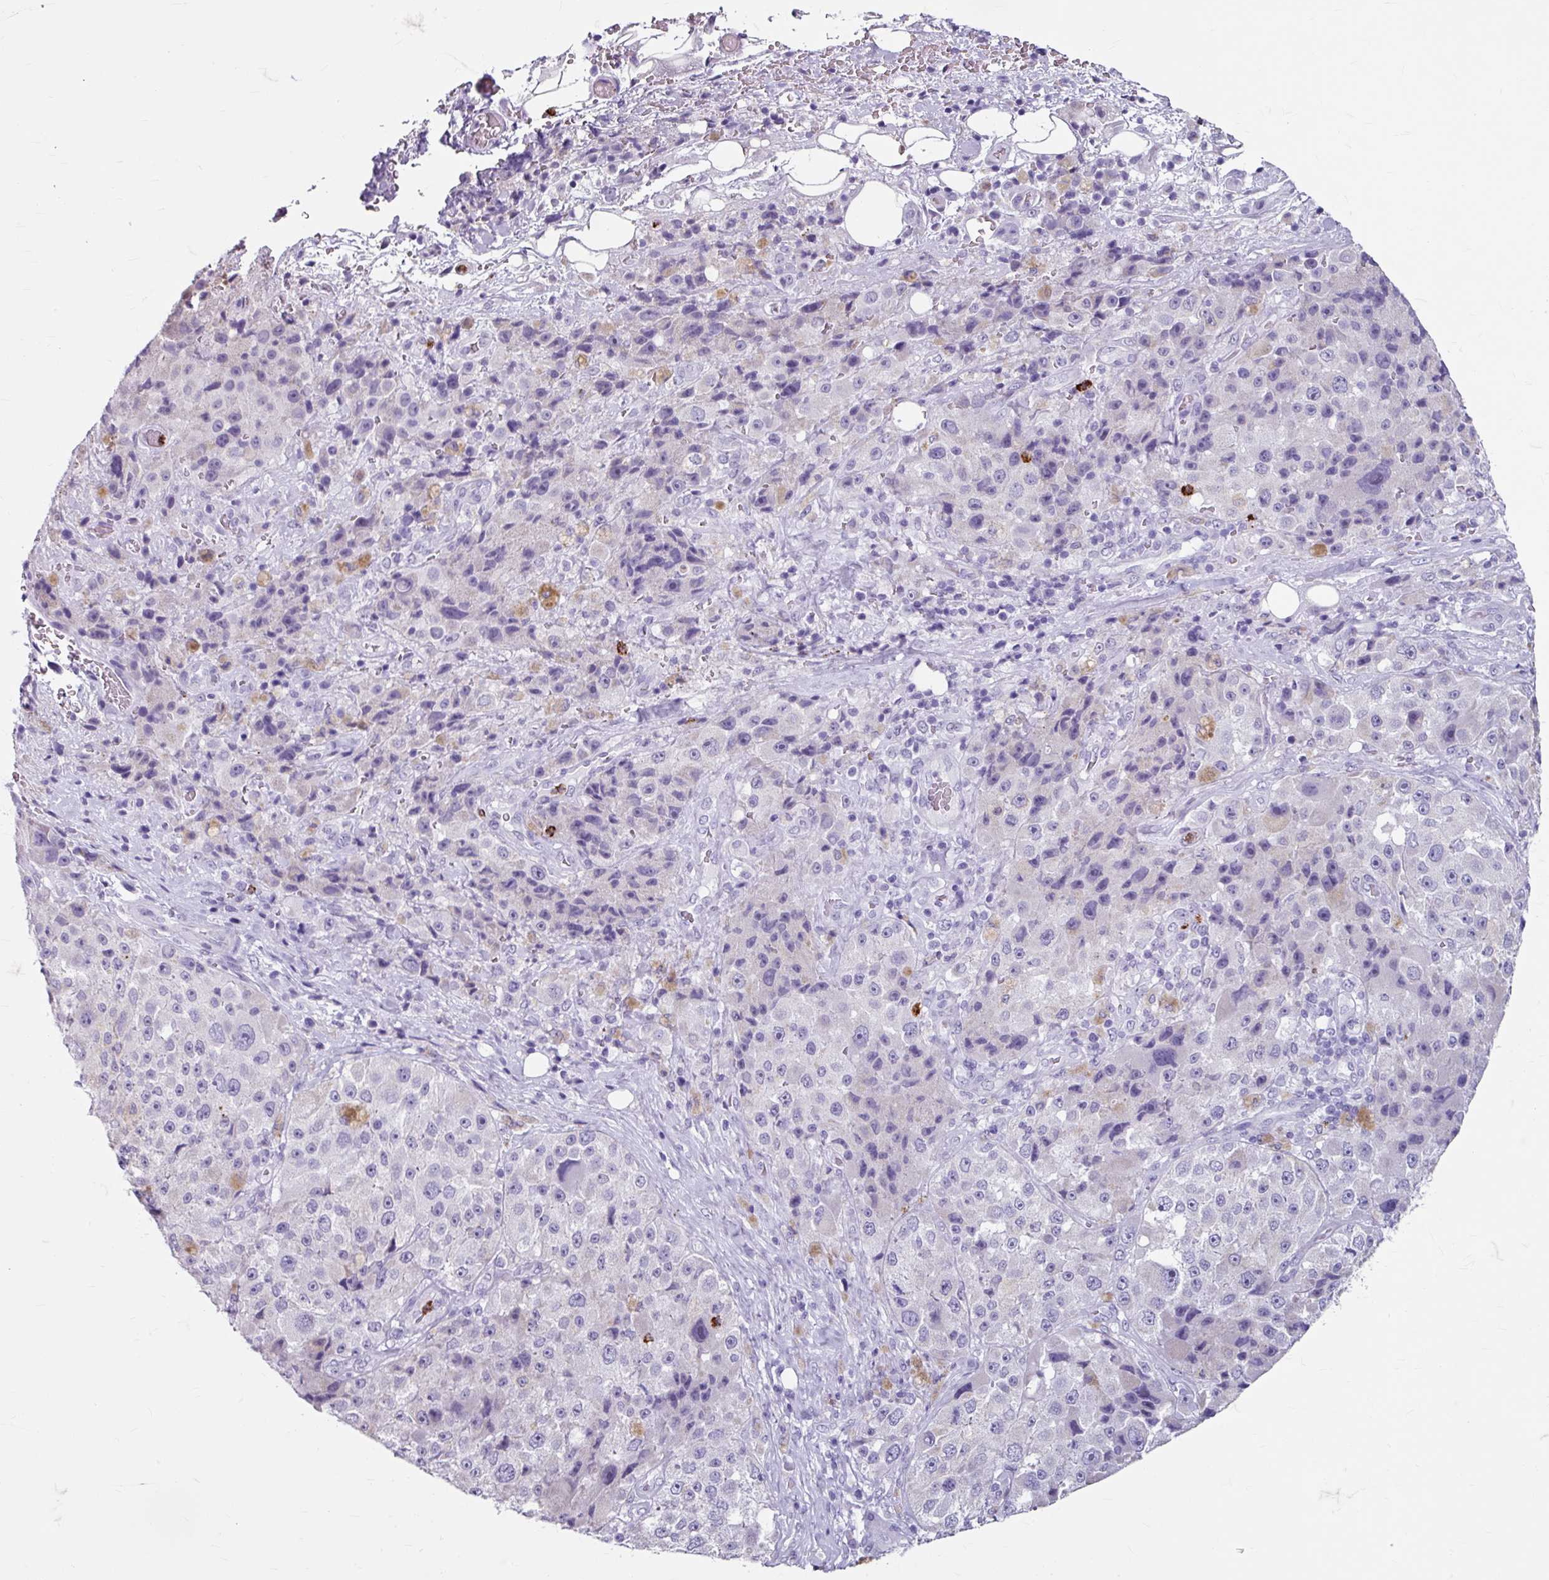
{"staining": {"intensity": "negative", "quantity": "none", "location": "none"}, "tissue": "melanoma", "cell_type": "Tumor cells", "image_type": "cancer", "snomed": [{"axis": "morphology", "description": "Malignant melanoma, Metastatic site"}, {"axis": "topography", "description": "Lymph node"}], "caption": "Micrograph shows no protein staining in tumor cells of malignant melanoma (metastatic site) tissue. (Stains: DAB (3,3'-diaminobenzidine) immunohistochemistry (IHC) with hematoxylin counter stain, Microscopy: brightfield microscopy at high magnification).", "gene": "ANKRD1", "patient": {"sex": "male", "age": 62}}